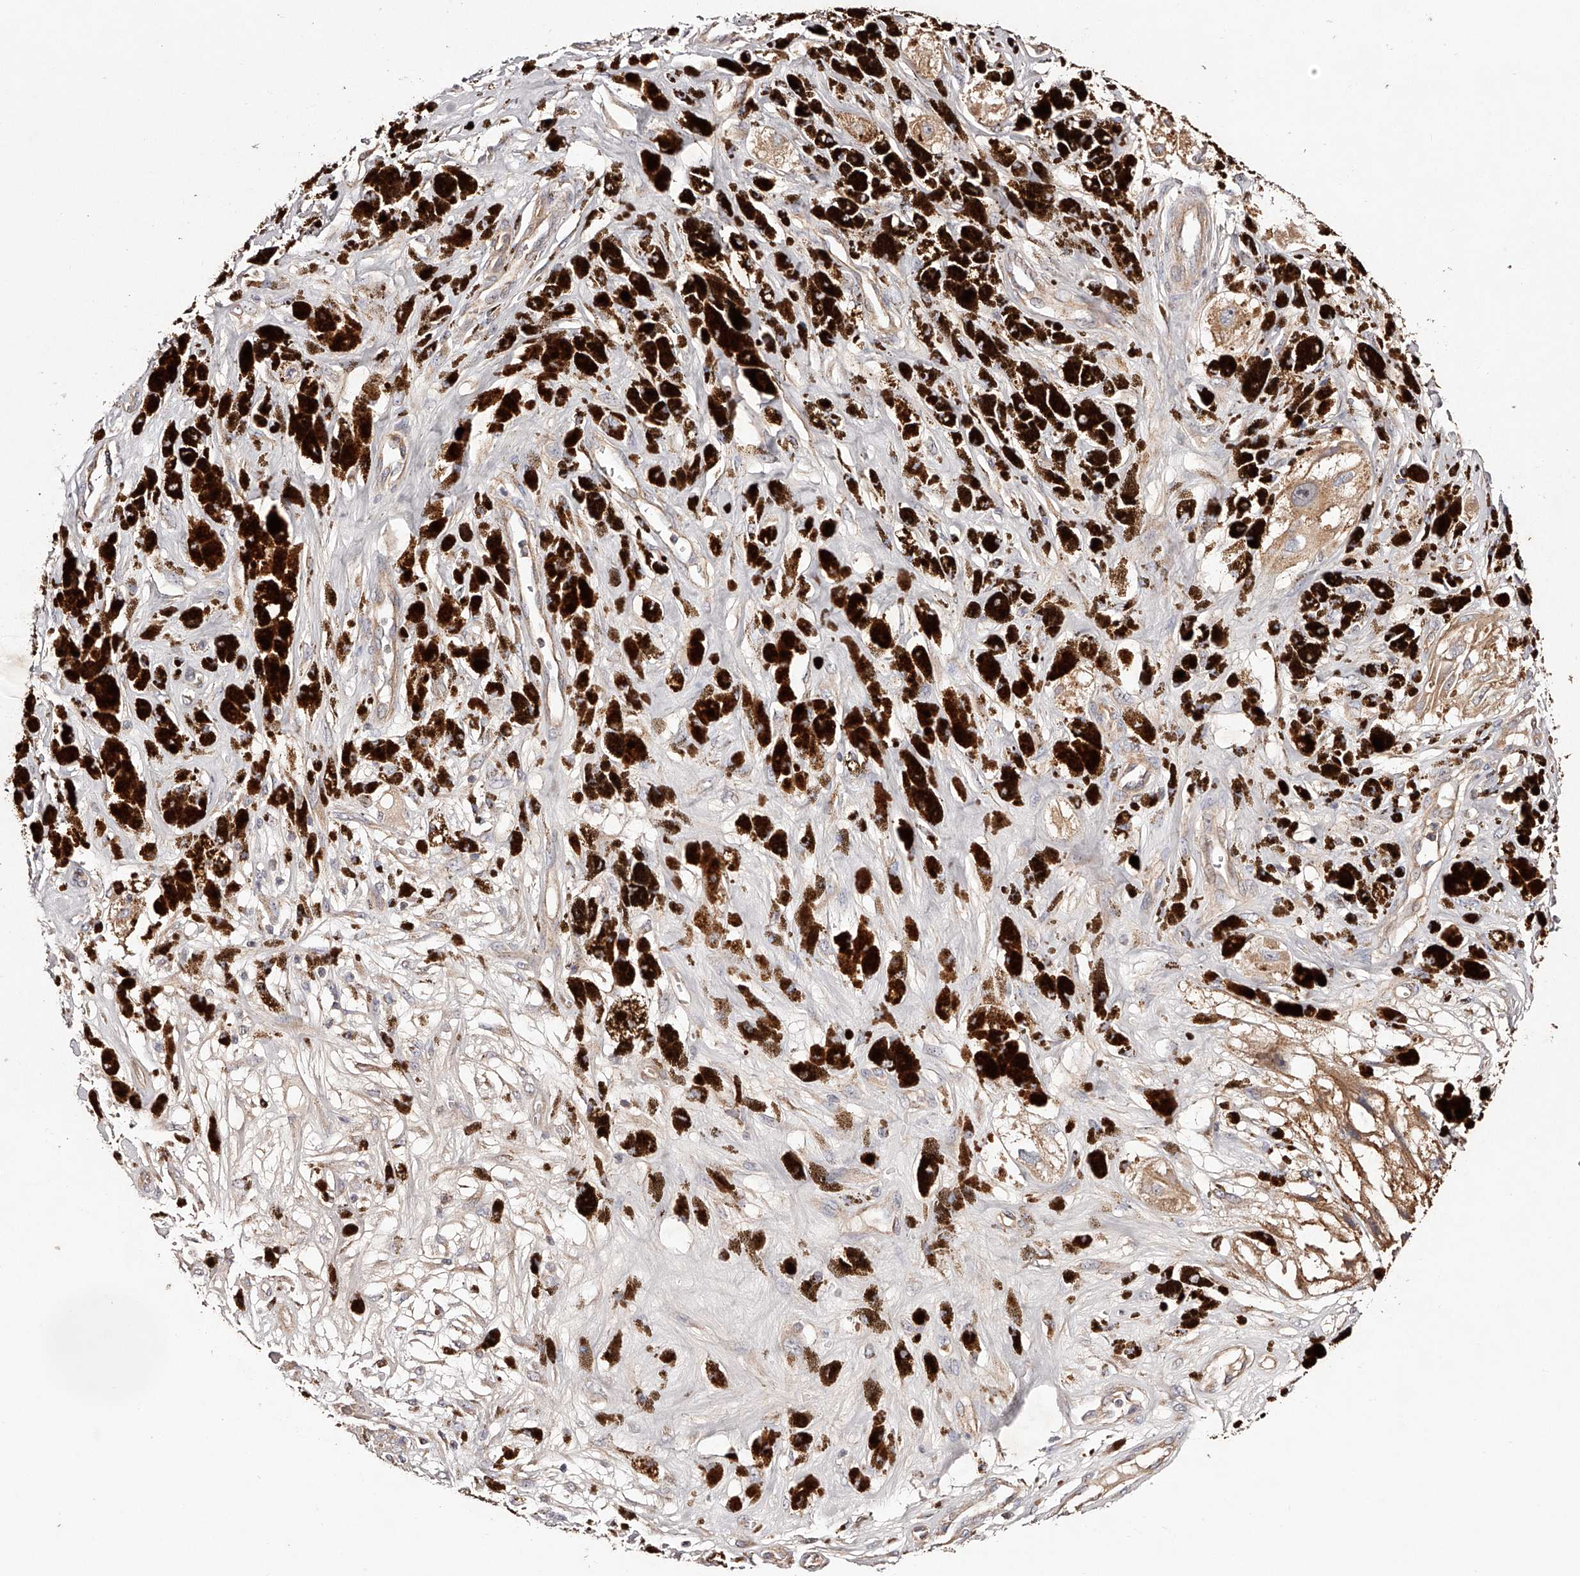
{"staining": {"intensity": "weak", "quantity": ">75%", "location": "cytoplasmic/membranous"}, "tissue": "melanoma", "cell_type": "Tumor cells", "image_type": "cancer", "snomed": [{"axis": "morphology", "description": "Malignant melanoma, NOS"}, {"axis": "topography", "description": "Skin"}], "caption": "Immunohistochemistry (DAB (3,3'-diaminobenzidine)) staining of malignant melanoma exhibits weak cytoplasmic/membranous protein positivity in about >75% of tumor cells. (Stains: DAB in brown, nuclei in blue, Microscopy: brightfield microscopy at high magnification).", "gene": "USP21", "patient": {"sex": "male", "age": 88}}